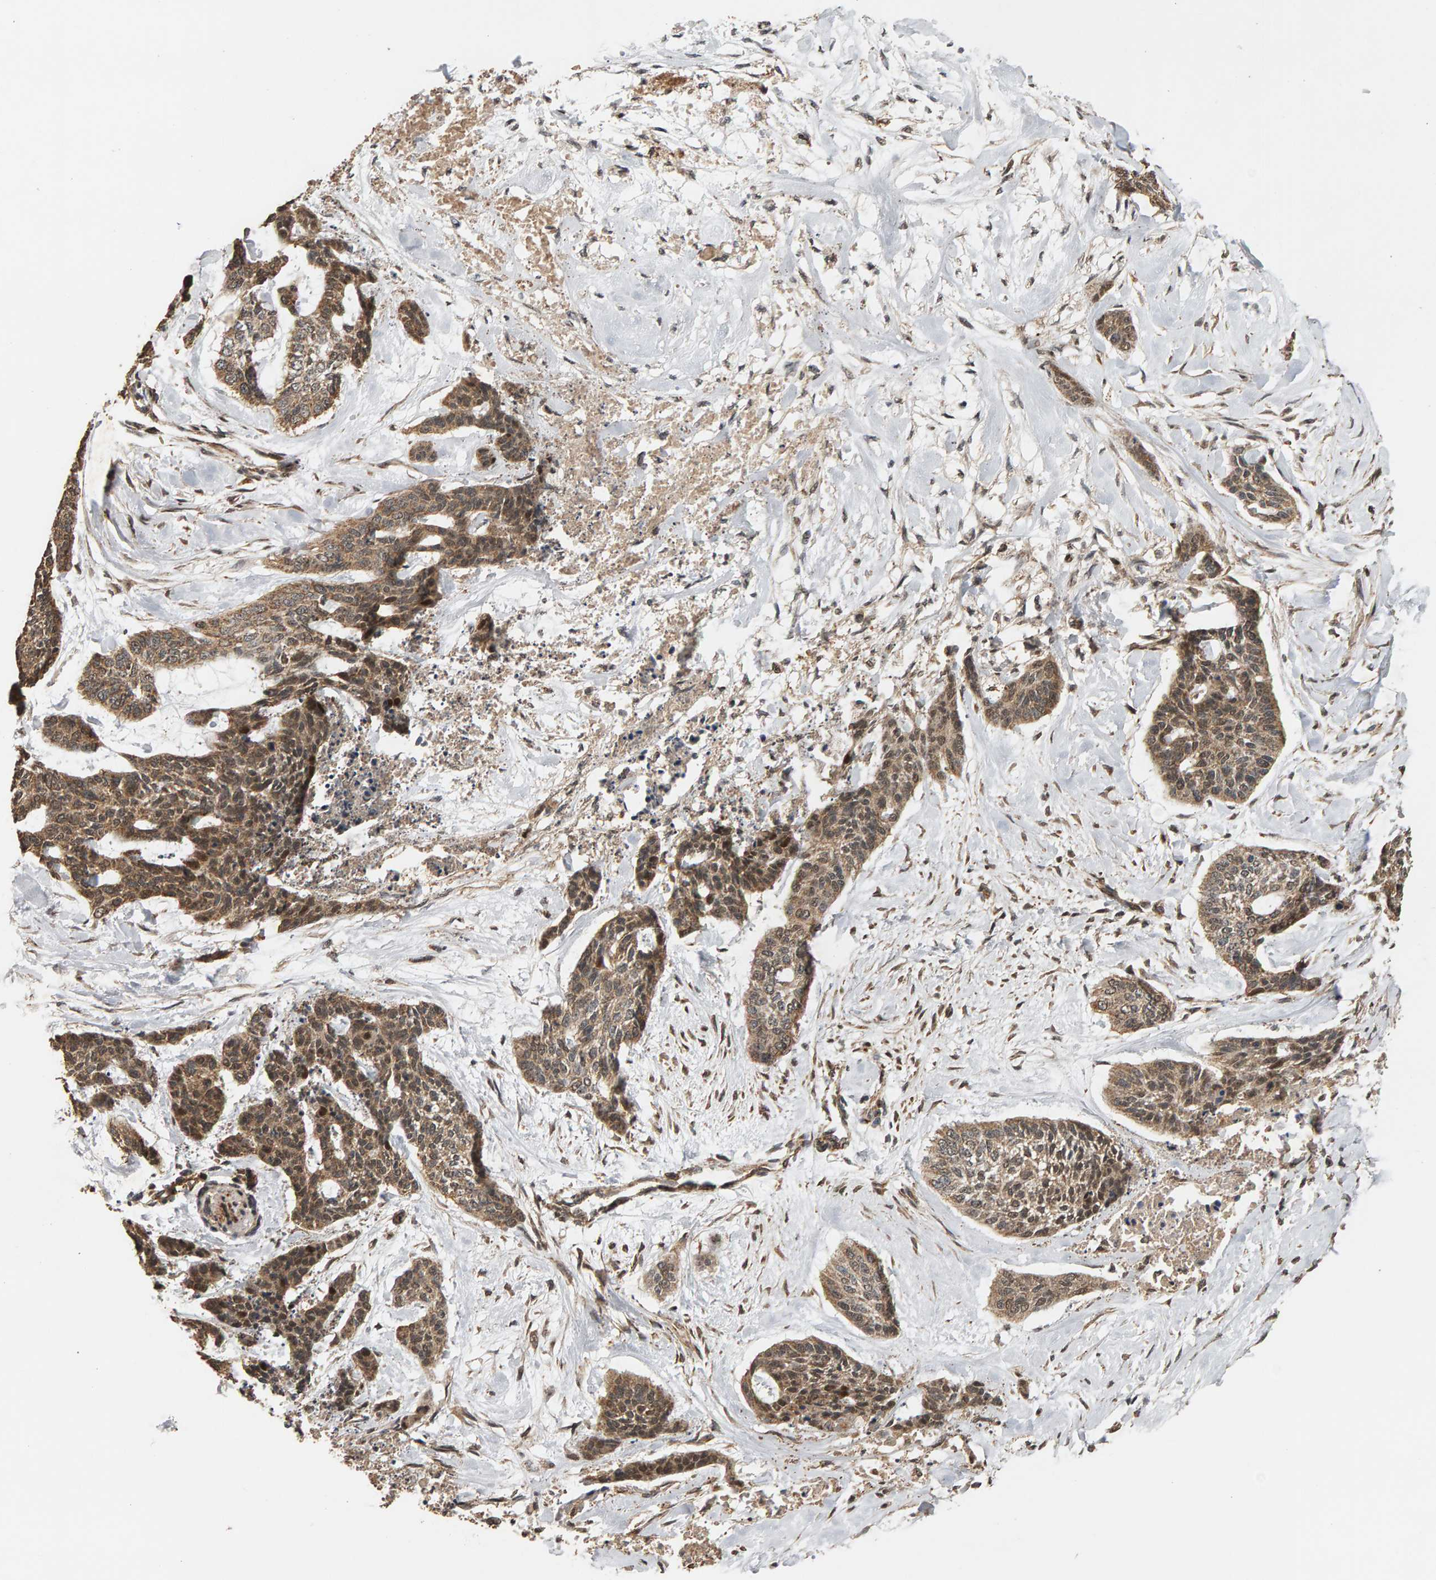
{"staining": {"intensity": "moderate", "quantity": ">75%", "location": "cytoplasmic/membranous,nuclear"}, "tissue": "skin cancer", "cell_type": "Tumor cells", "image_type": "cancer", "snomed": [{"axis": "morphology", "description": "Basal cell carcinoma"}, {"axis": "topography", "description": "Skin"}], "caption": "Tumor cells exhibit moderate cytoplasmic/membranous and nuclear positivity in about >75% of cells in skin basal cell carcinoma.", "gene": "GSTK1", "patient": {"sex": "female", "age": 64}}